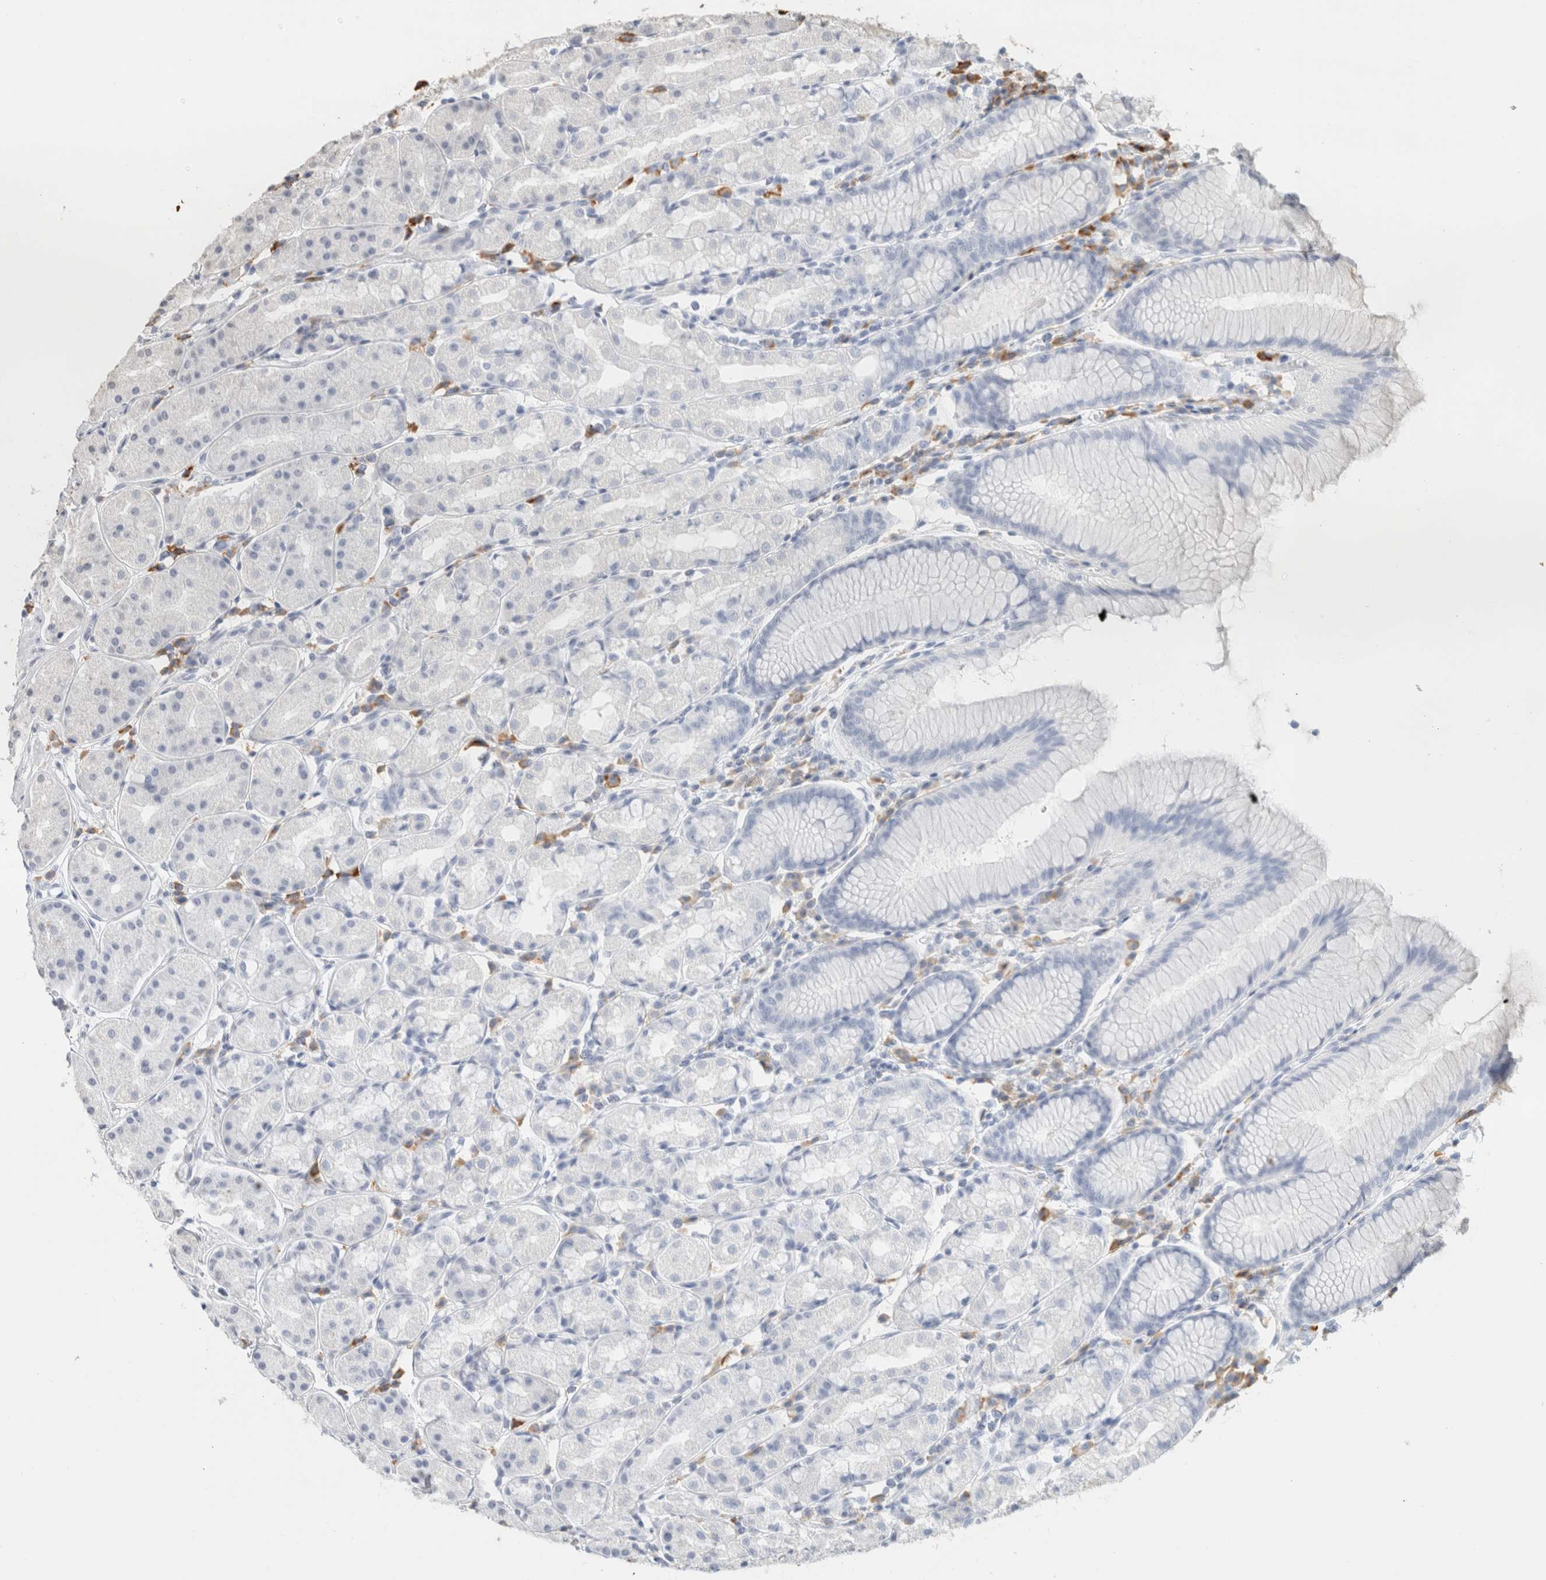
{"staining": {"intensity": "negative", "quantity": "none", "location": "none"}, "tissue": "stomach", "cell_type": "Glandular cells", "image_type": "normal", "snomed": [{"axis": "morphology", "description": "Normal tissue, NOS"}, {"axis": "topography", "description": "Stomach, lower"}], "caption": "Protein analysis of unremarkable stomach displays no significant positivity in glandular cells.", "gene": "CD80", "patient": {"sex": "female", "age": 56}}